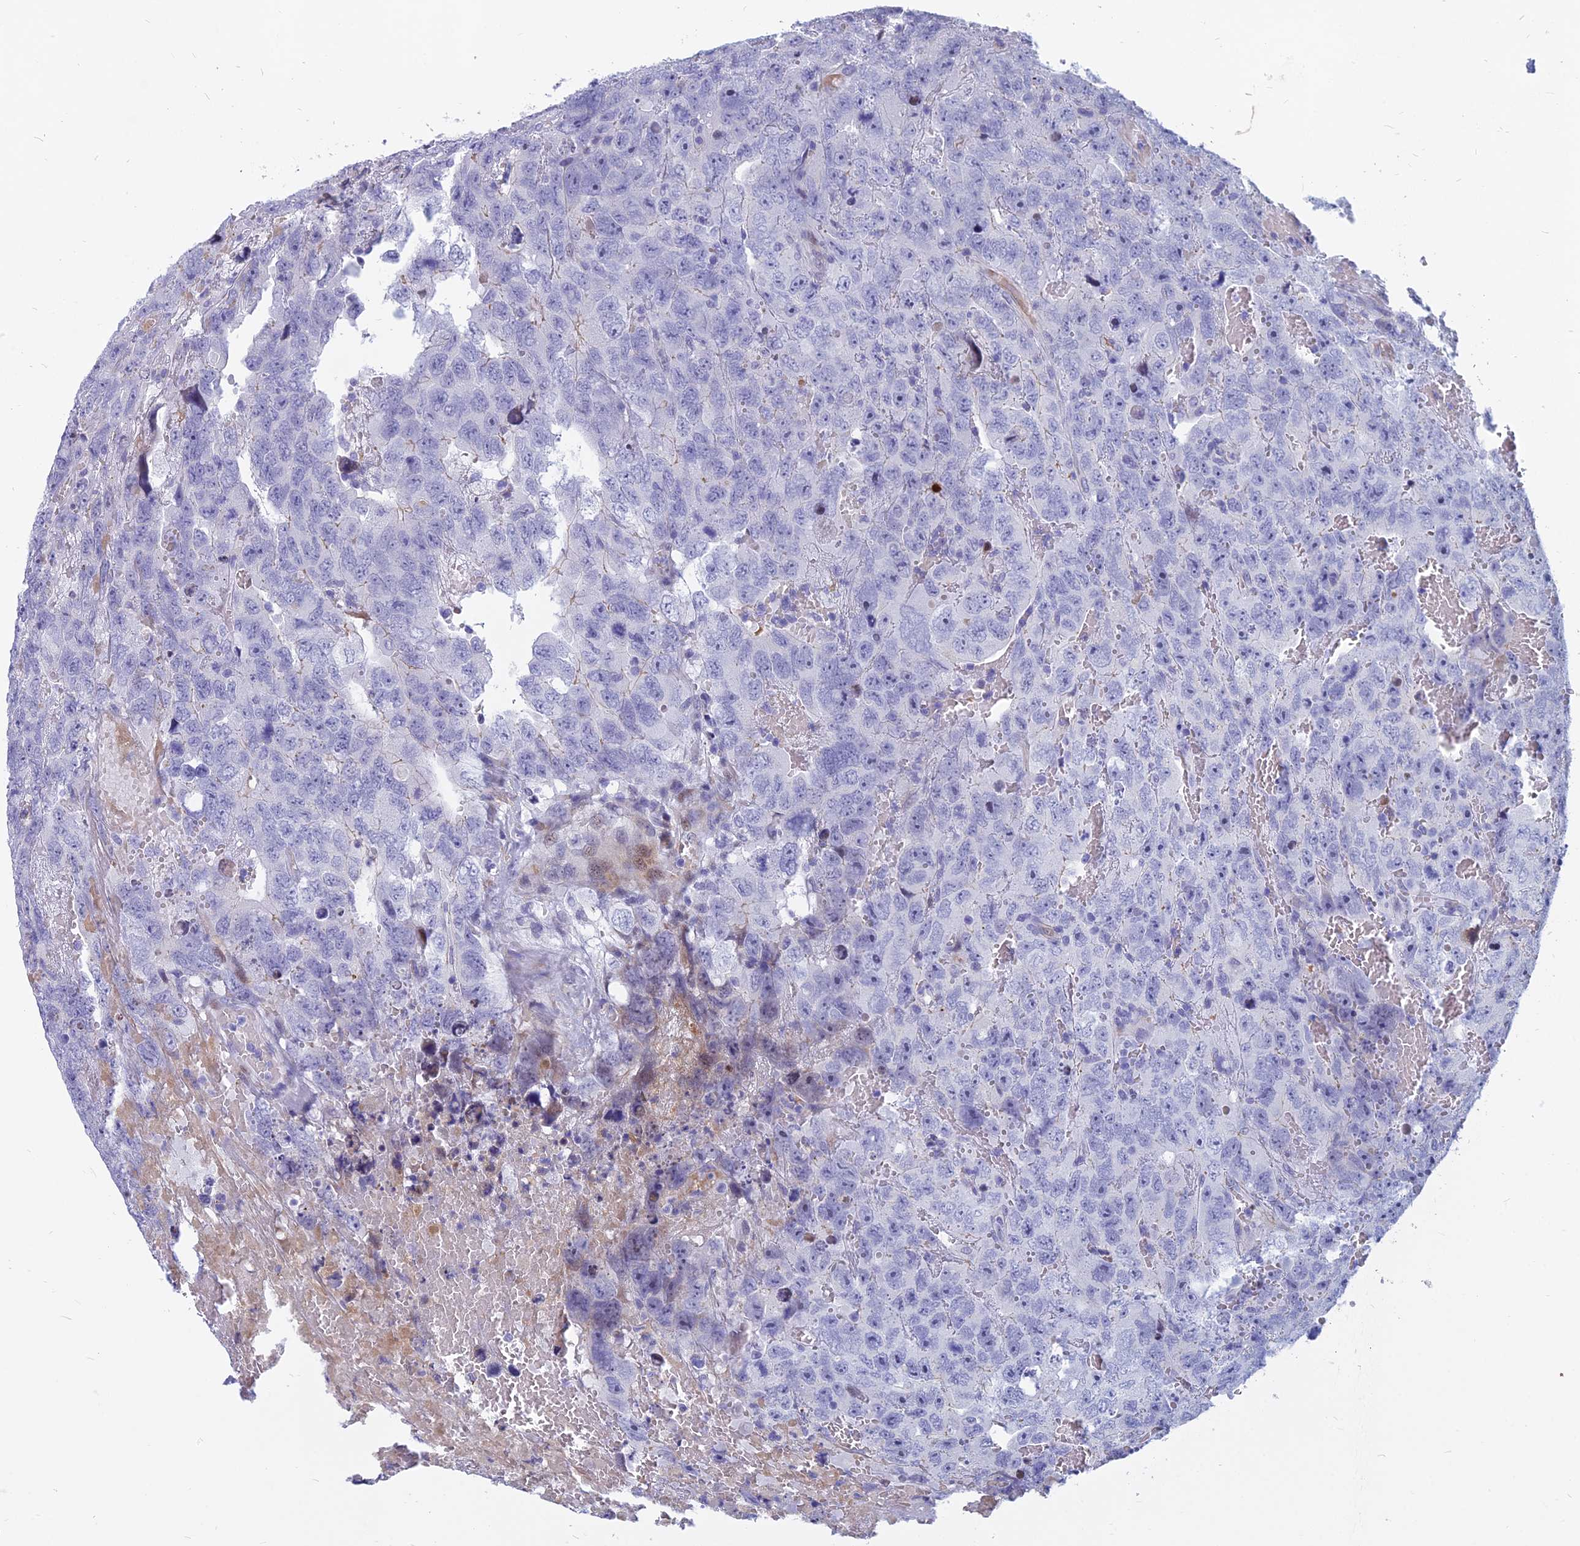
{"staining": {"intensity": "negative", "quantity": "none", "location": "none"}, "tissue": "testis cancer", "cell_type": "Tumor cells", "image_type": "cancer", "snomed": [{"axis": "morphology", "description": "Carcinoma, Embryonal, NOS"}, {"axis": "topography", "description": "Testis"}], "caption": "High magnification brightfield microscopy of testis cancer stained with DAB (brown) and counterstained with hematoxylin (blue): tumor cells show no significant staining.", "gene": "MYBPC2", "patient": {"sex": "male", "age": 45}}